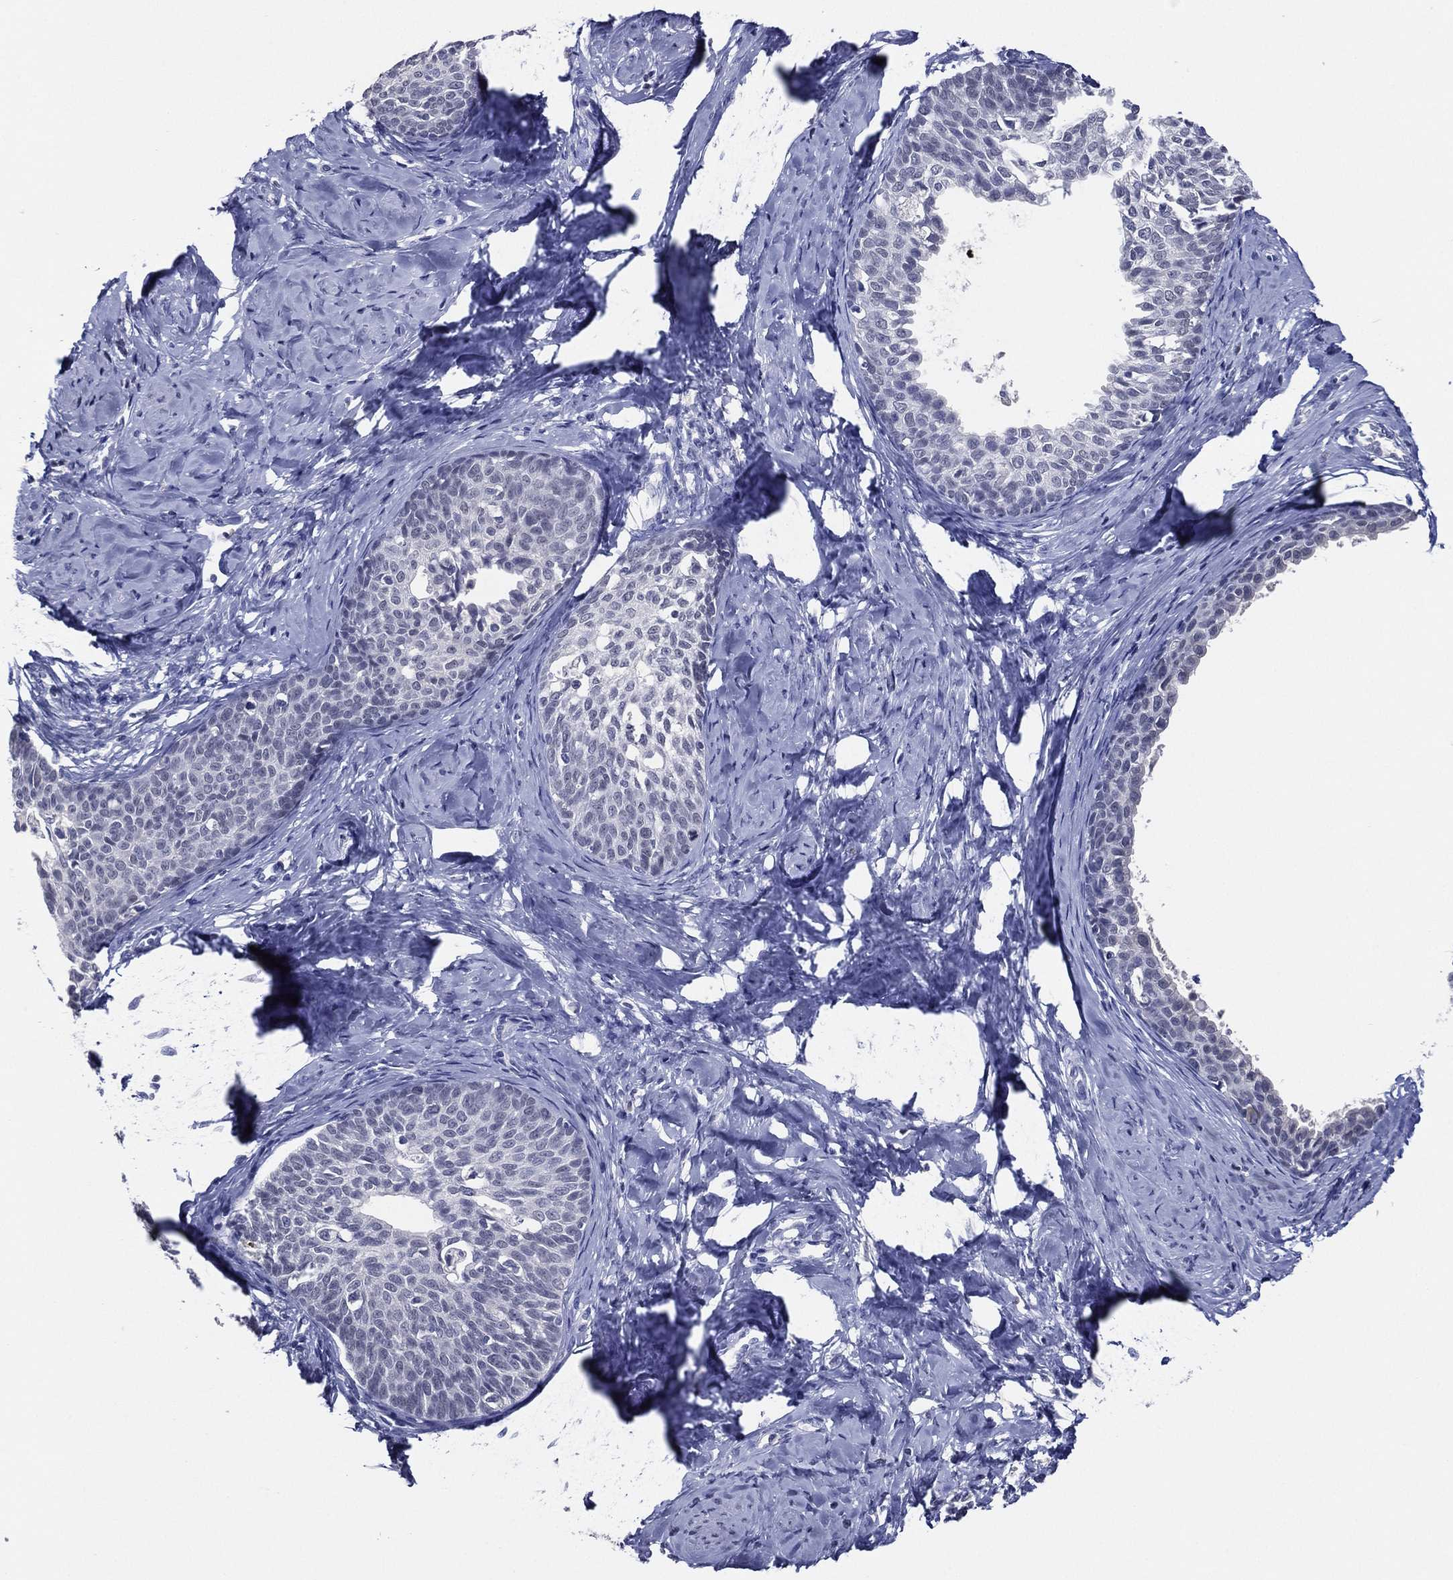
{"staining": {"intensity": "negative", "quantity": "none", "location": "none"}, "tissue": "cervical cancer", "cell_type": "Tumor cells", "image_type": "cancer", "snomed": [{"axis": "morphology", "description": "Squamous cell carcinoma, NOS"}, {"axis": "topography", "description": "Cervix"}], "caption": "IHC micrograph of neoplastic tissue: cervical cancer stained with DAB displays no significant protein positivity in tumor cells.", "gene": "TFAP2A", "patient": {"sex": "female", "age": 51}}